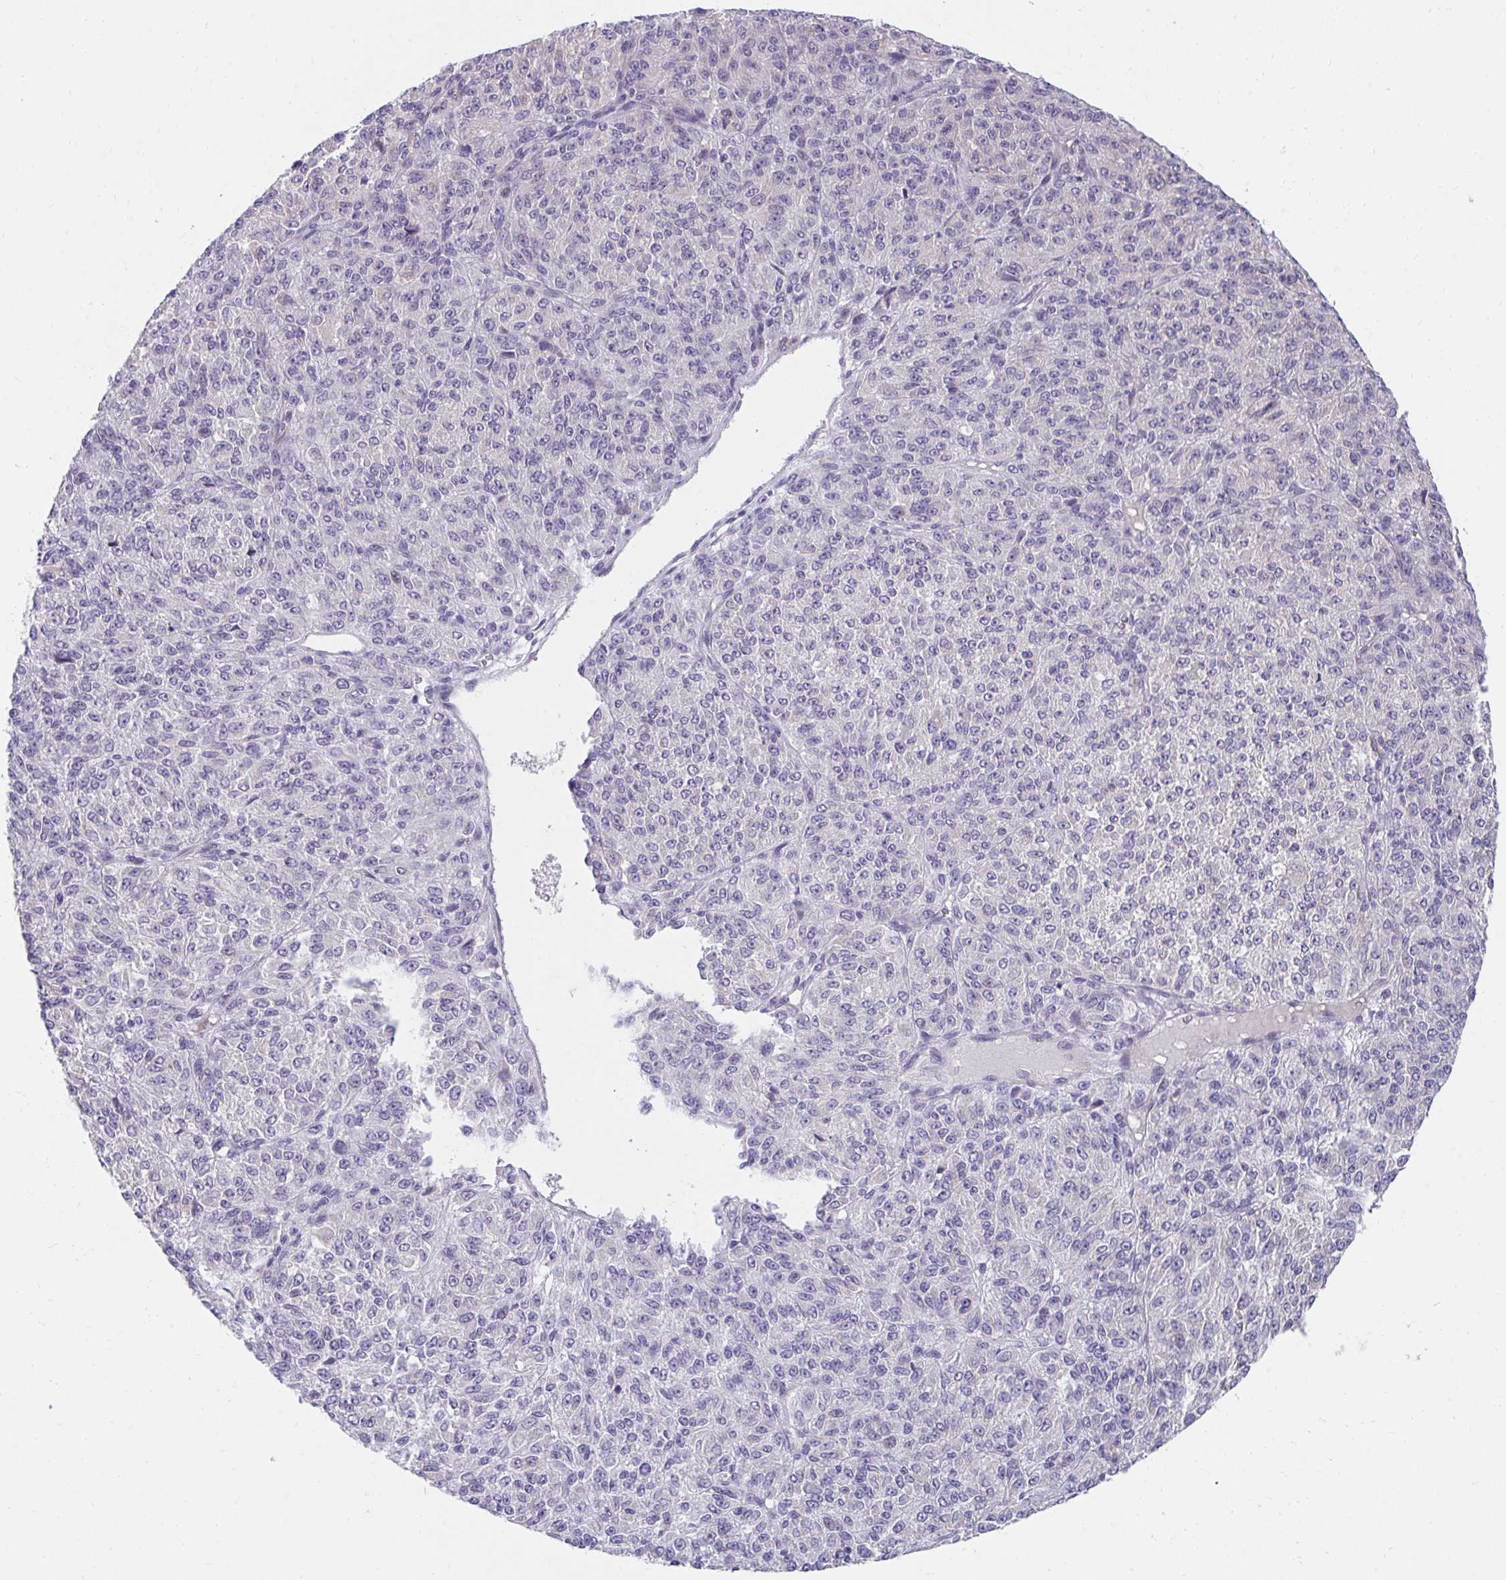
{"staining": {"intensity": "negative", "quantity": "none", "location": "none"}, "tissue": "melanoma", "cell_type": "Tumor cells", "image_type": "cancer", "snomed": [{"axis": "morphology", "description": "Malignant melanoma, Metastatic site"}, {"axis": "topography", "description": "Brain"}], "caption": "IHC of human melanoma exhibits no staining in tumor cells.", "gene": "SLAMF7", "patient": {"sex": "female", "age": 56}}